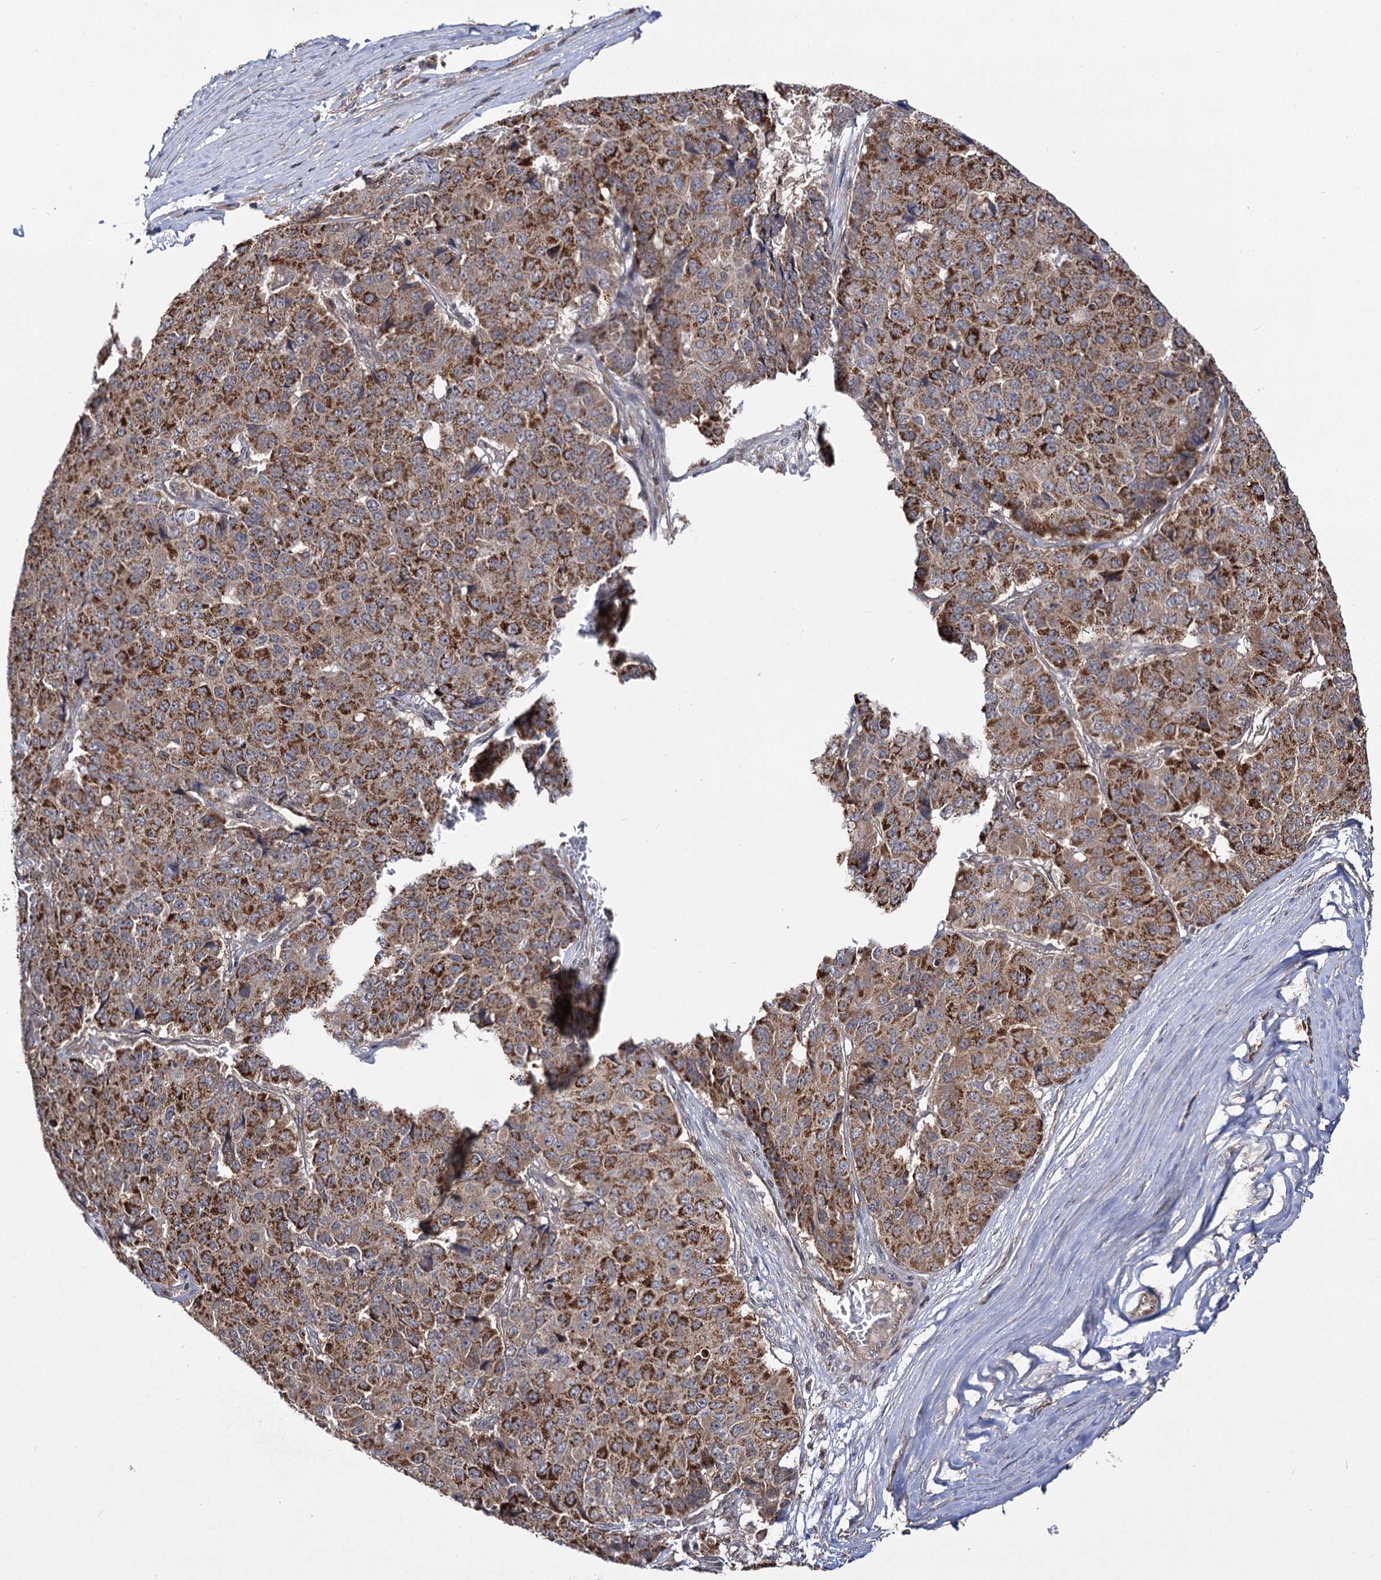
{"staining": {"intensity": "moderate", "quantity": ">75%", "location": "cytoplasmic/membranous"}, "tissue": "pancreatic cancer", "cell_type": "Tumor cells", "image_type": "cancer", "snomed": [{"axis": "morphology", "description": "Adenocarcinoma, NOS"}, {"axis": "topography", "description": "Pancreas"}], "caption": "About >75% of tumor cells in pancreatic adenocarcinoma display moderate cytoplasmic/membranous protein positivity as visualized by brown immunohistochemical staining.", "gene": "CEP76", "patient": {"sex": "male", "age": 50}}